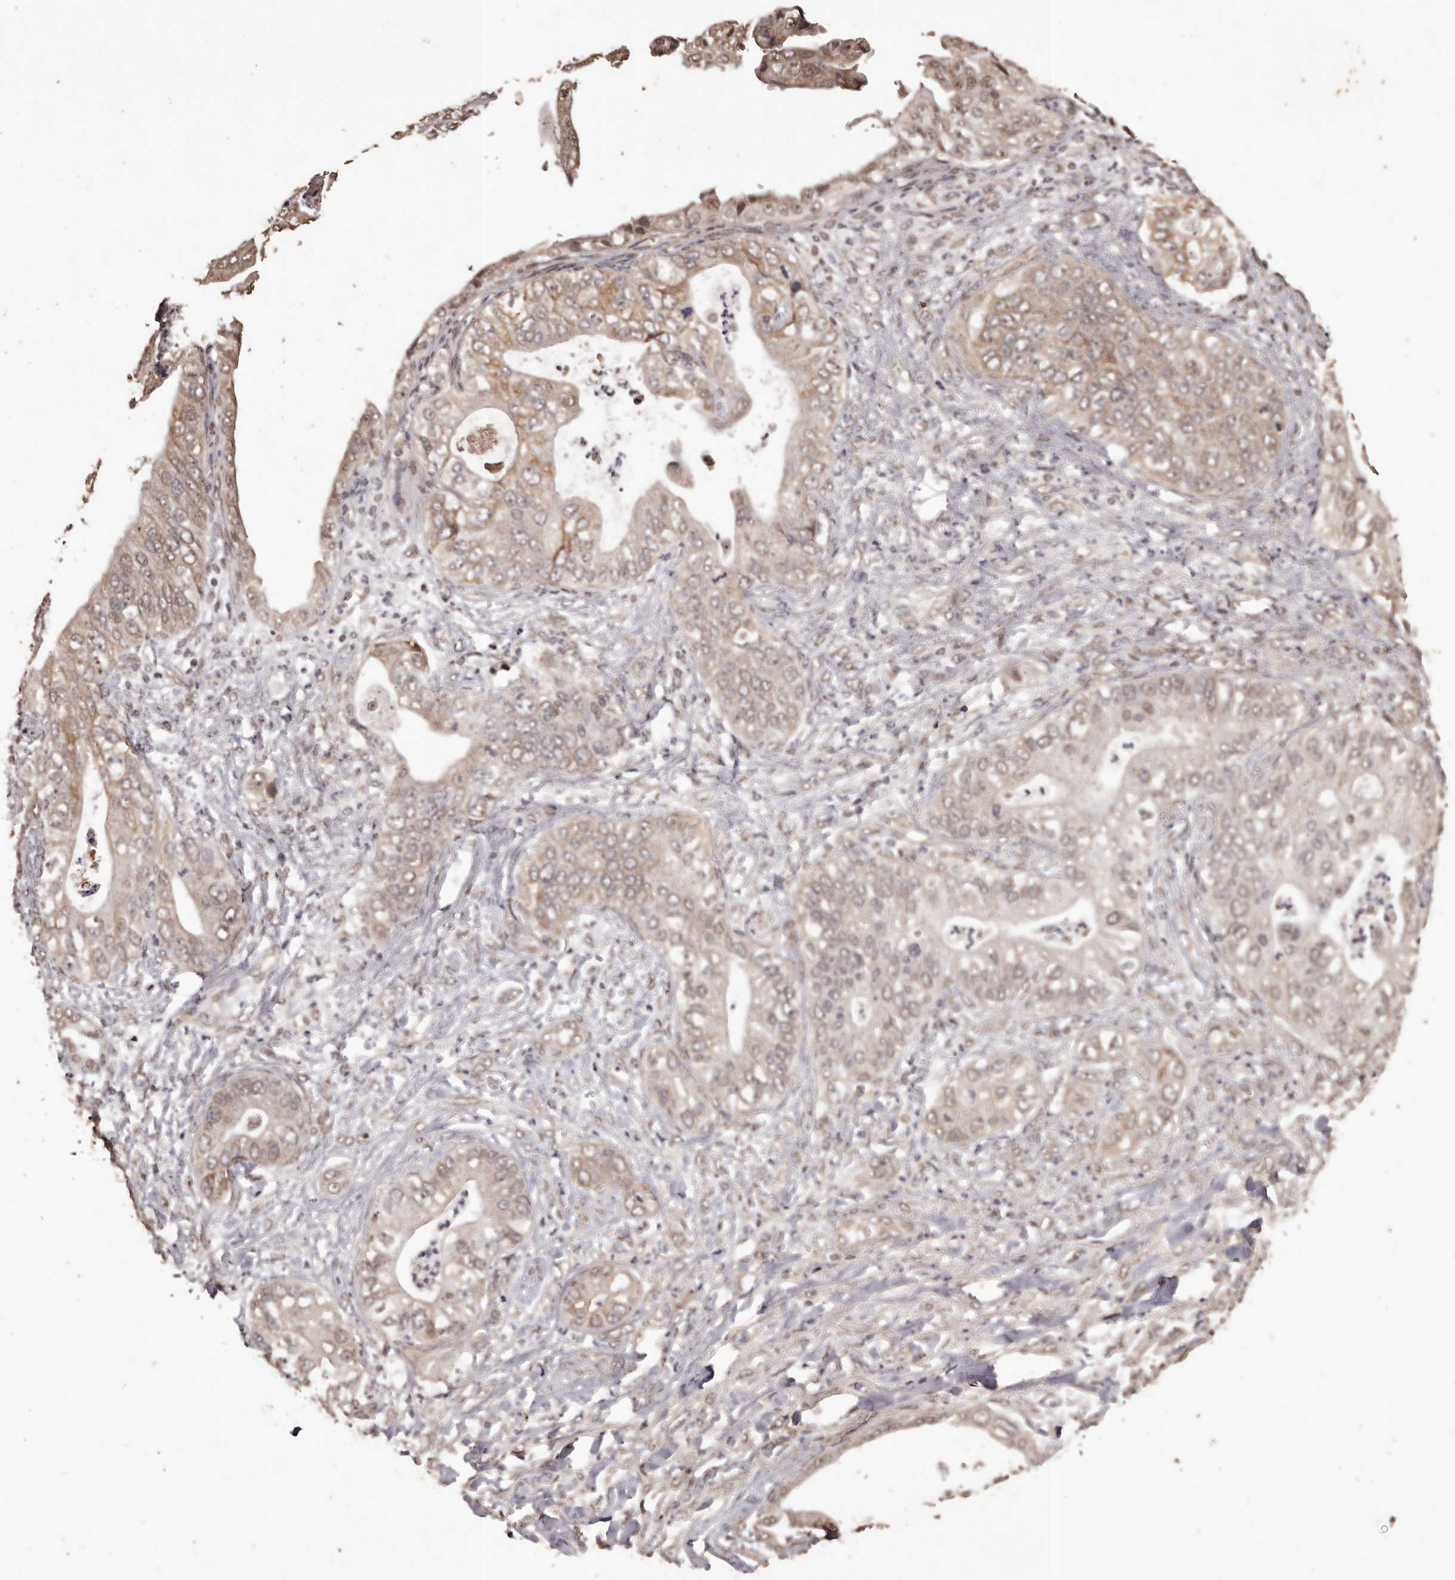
{"staining": {"intensity": "weak", "quantity": ">75%", "location": "cytoplasmic/membranous"}, "tissue": "pancreatic cancer", "cell_type": "Tumor cells", "image_type": "cancer", "snomed": [{"axis": "morphology", "description": "Adenocarcinoma, NOS"}, {"axis": "topography", "description": "Pancreas"}], "caption": "IHC (DAB) staining of pancreatic cancer shows weak cytoplasmic/membranous protein positivity in about >75% of tumor cells.", "gene": "NAV1", "patient": {"sex": "female", "age": 78}}